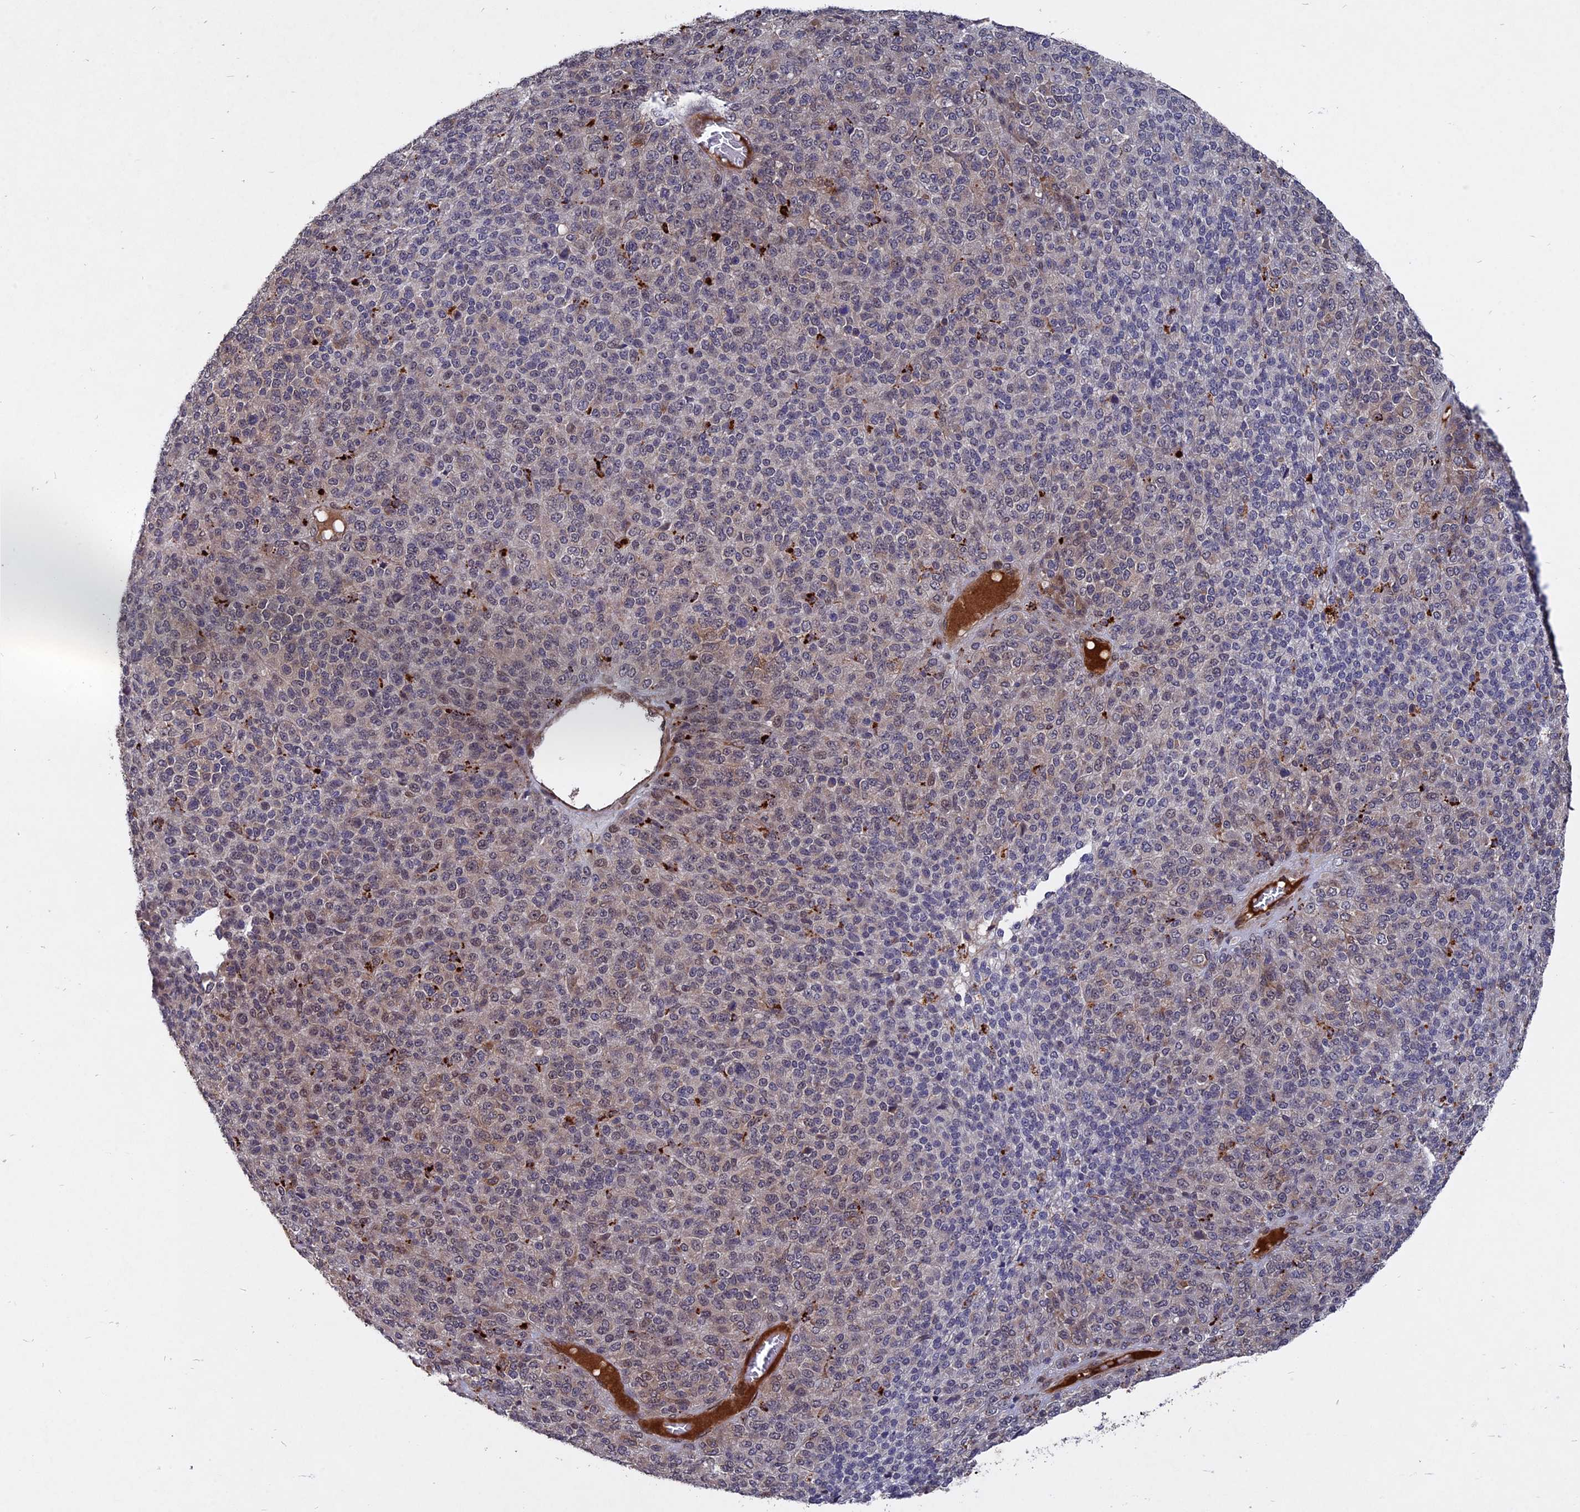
{"staining": {"intensity": "weak", "quantity": "<25%", "location": "cytoplasmic/membranous"}, "tissue": "melanoma", "cell_type": "Tumor cells", "image_type": "cancer", "snomed": [{"axis": "morphology", "description": "Malignant melanoma, Metastatic site"}, {"axis": "topography", "description": "Brain"}], "caption": "Melanoma was stained to show a protein in brown. There is no significant positivity in tumor cells.", "gene": "NOSIP", "patient": {"sex": "female", "age": 56}}